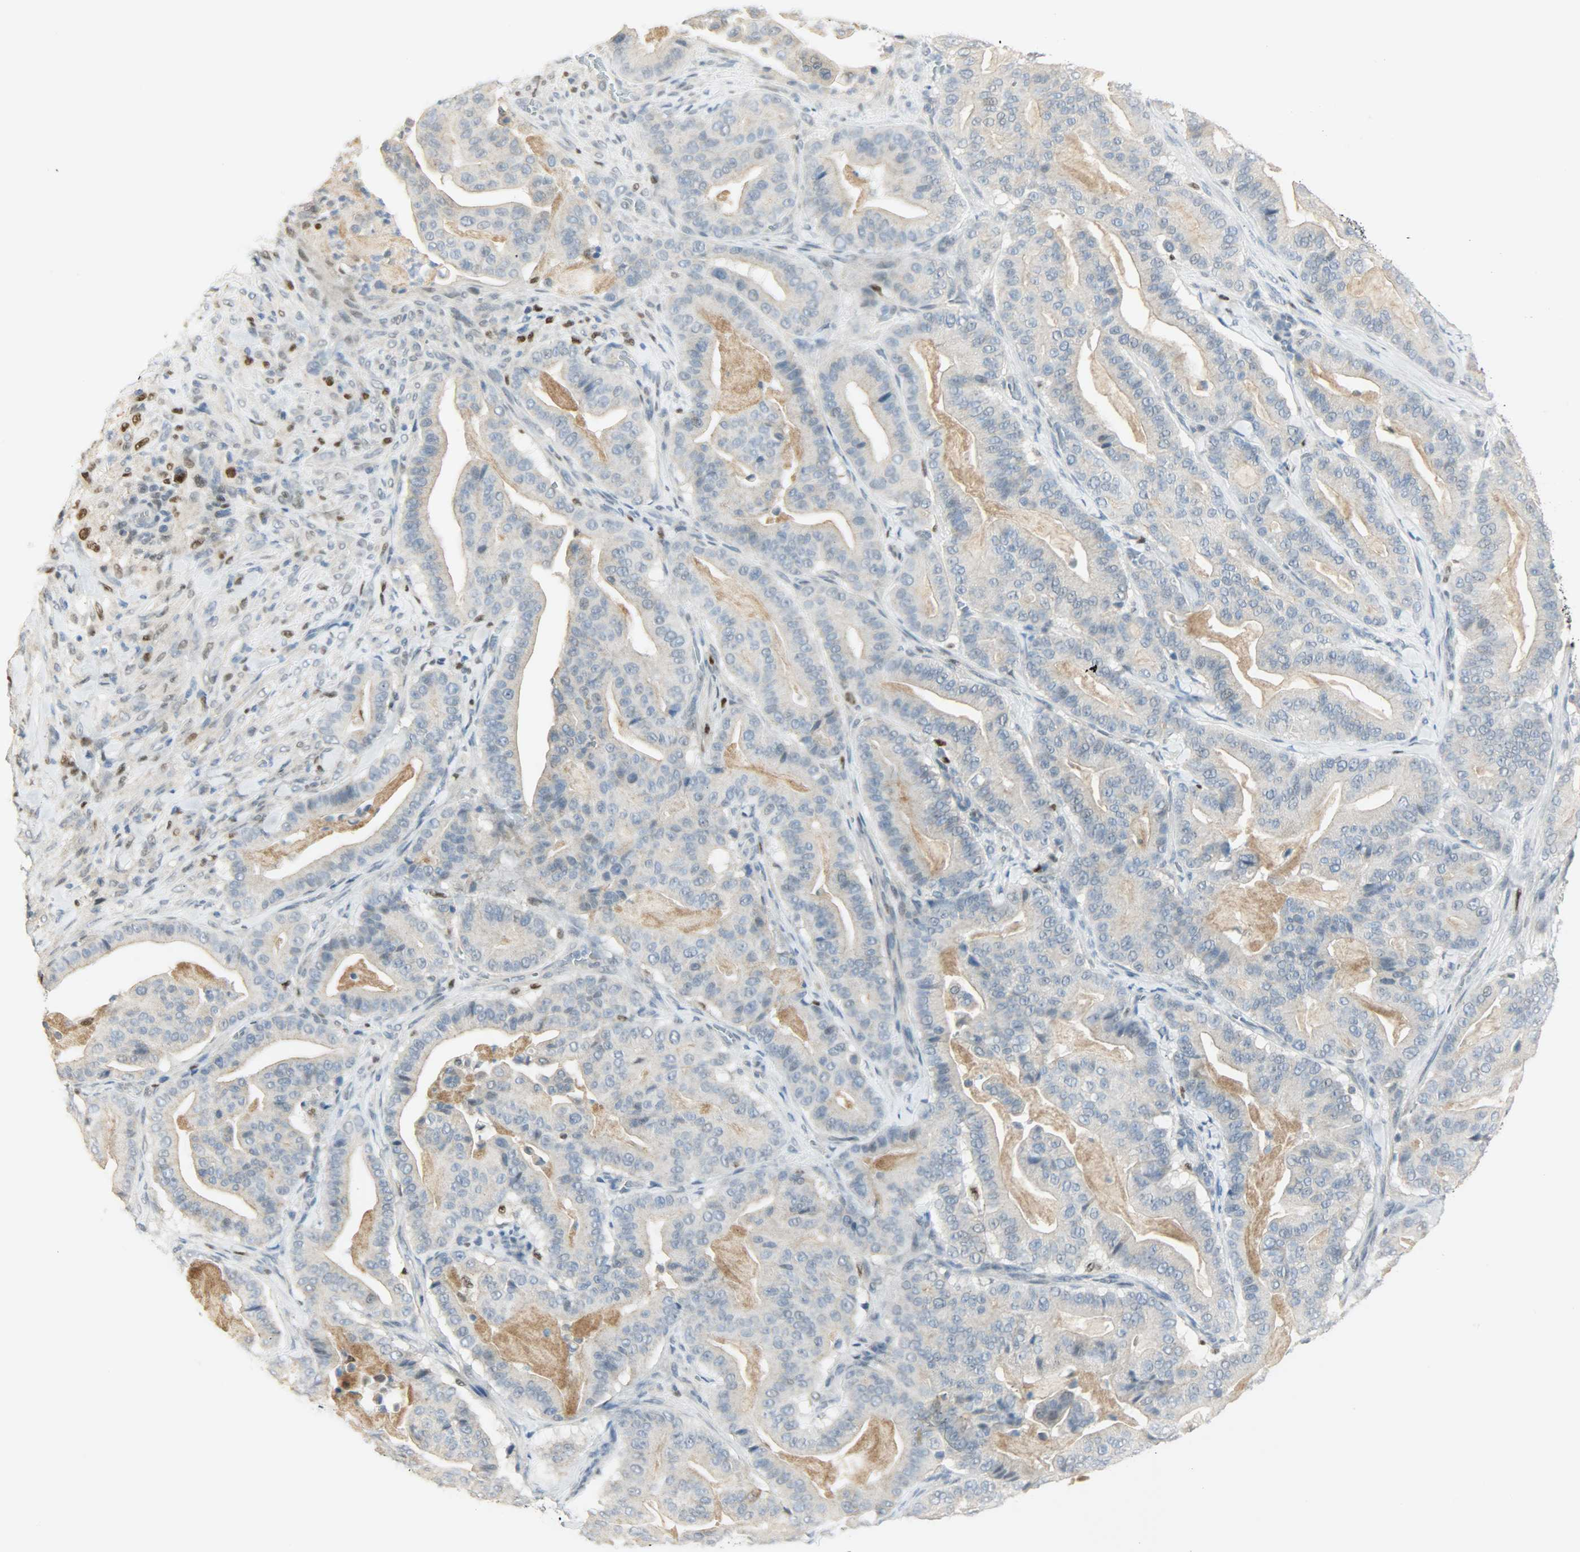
{"staining": {"intensity": "weak", "quantity": "<25%", "location": "cytoplasmic/membranous"}, "tissue": "pancreatic cancer", "cell_type": "Tumor cells", "image_type": "cancer", "snomed": [{"axis": "morphology", "description": "Adenocarcinoma, NOS"}, {"axis": "topography", "description": "Pancreas"}], "caption": "Immunohistochemical staining of adenocarcinoma (pancreatic) displays no significant staining in tumor cells.", "gene": "PPARG", "patient": {"sex": "male", "age": 63}}